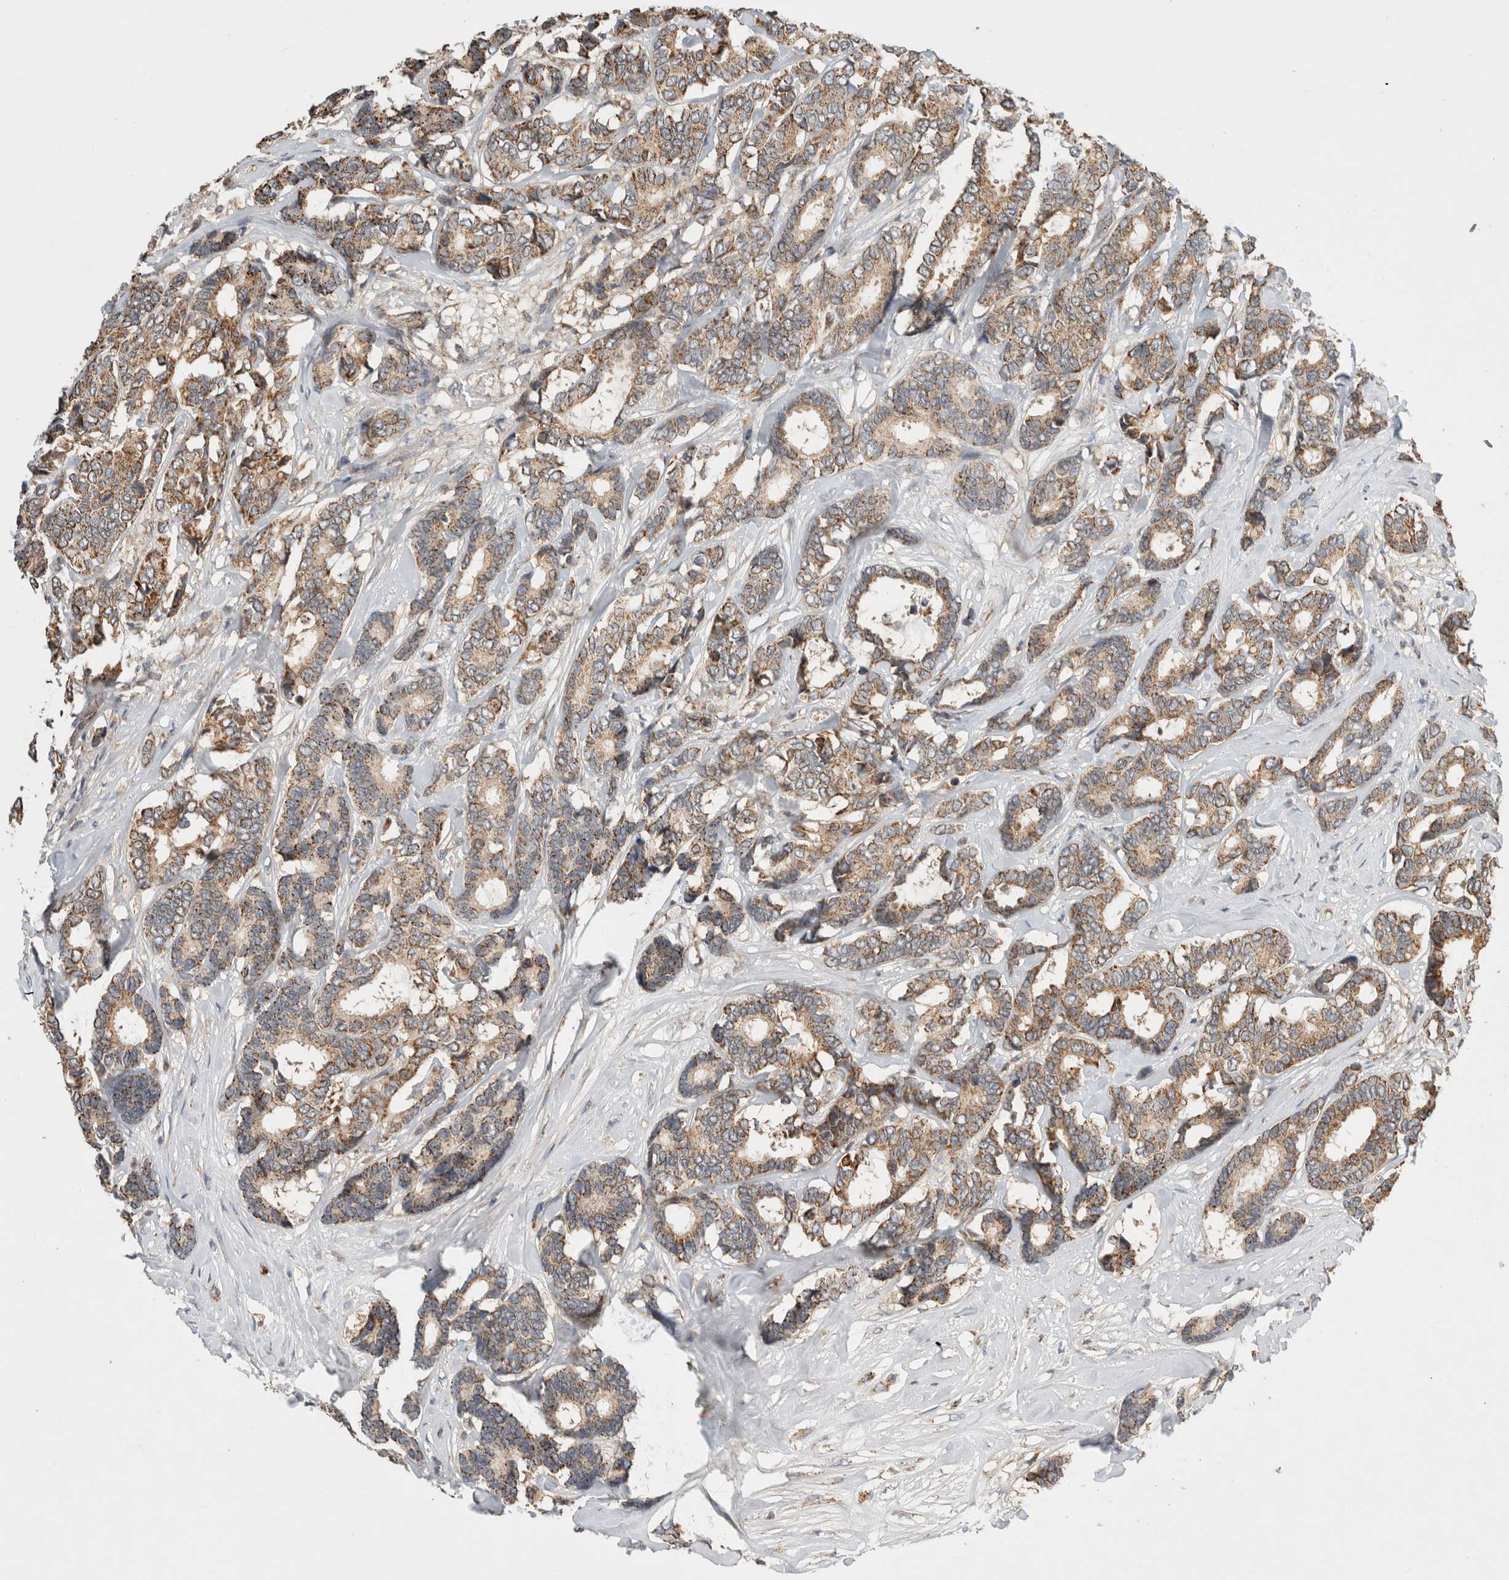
{"staining": {"intensity": "moderate", "quantity": ">75%", "location": "cytoplasmic/membranous"}, "tissue": "breast cancer", "cell_type": "Tumor cells", "image_type": "cancer", "snomed": [{"axis": "morphology", "description": "Duct carcinoma"}, {"axis": "topography", "description": "Breast"}], "caption": "Immunohistochemistry of breast cancer exhibits medium levels of moderate cytoplasmic/membranous expression in about >75% of tumor cells.", "gene": "AMPD1", "patient": {"sex": "female", "age": 87}}